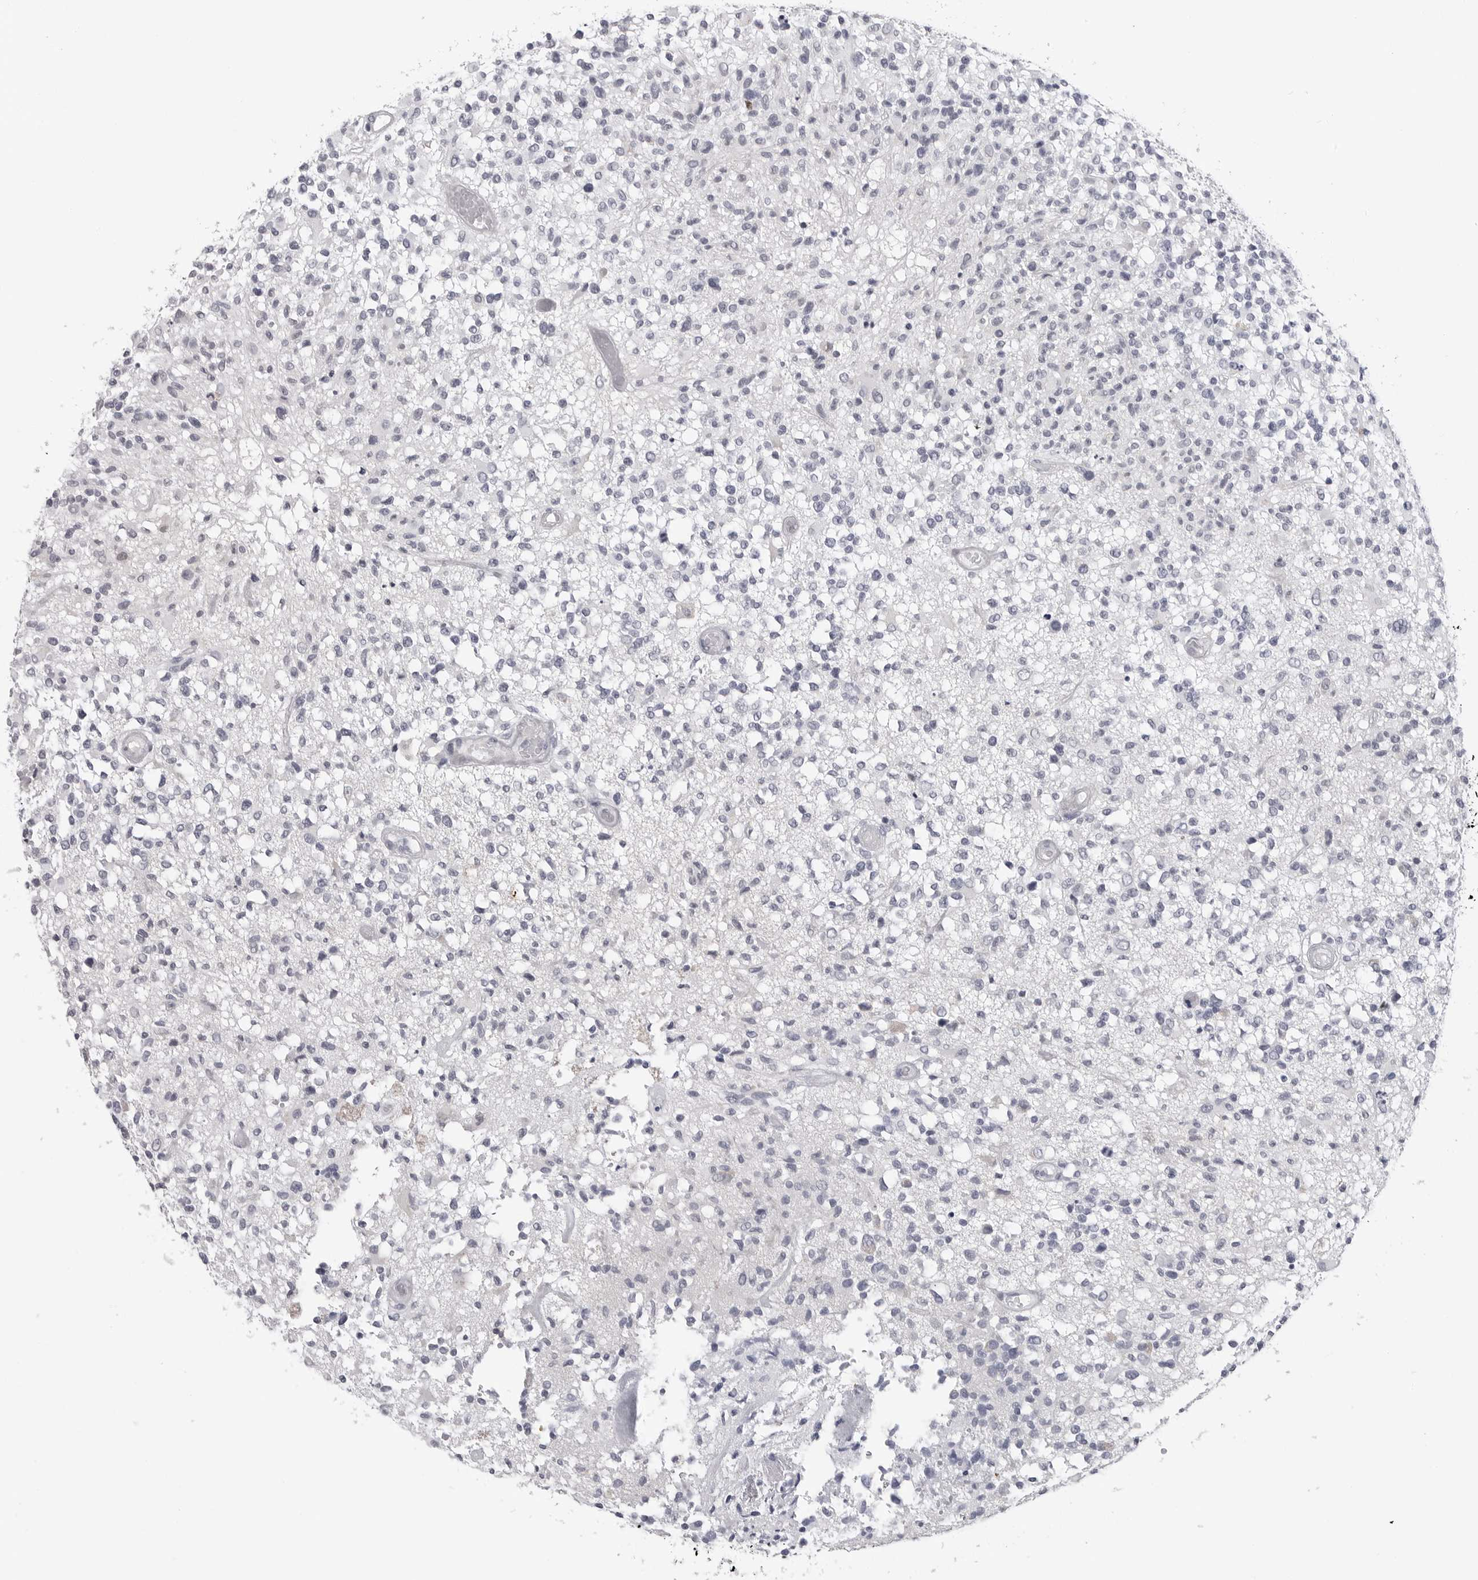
{"staining": {"intensity": "negative", "quantity": "none", "location": "none"}, "tissue": "glioma", "cell_type": "Tumor cells", "image_type": "cancer", "snomed": [{"axis": "morphology", "description": "Glioma, malignant, High grade"}, {"axis": "morphology", "description": "Glioblastoma, NOS"}, {"axis": "topography", "description": "Brain"}], "caption": "Glioblastoma was stained to show a protein in brown. There is no significant expression in tumor cells.", "gene": "PGA3", "patient": {"sex": "male", "age": 60}}